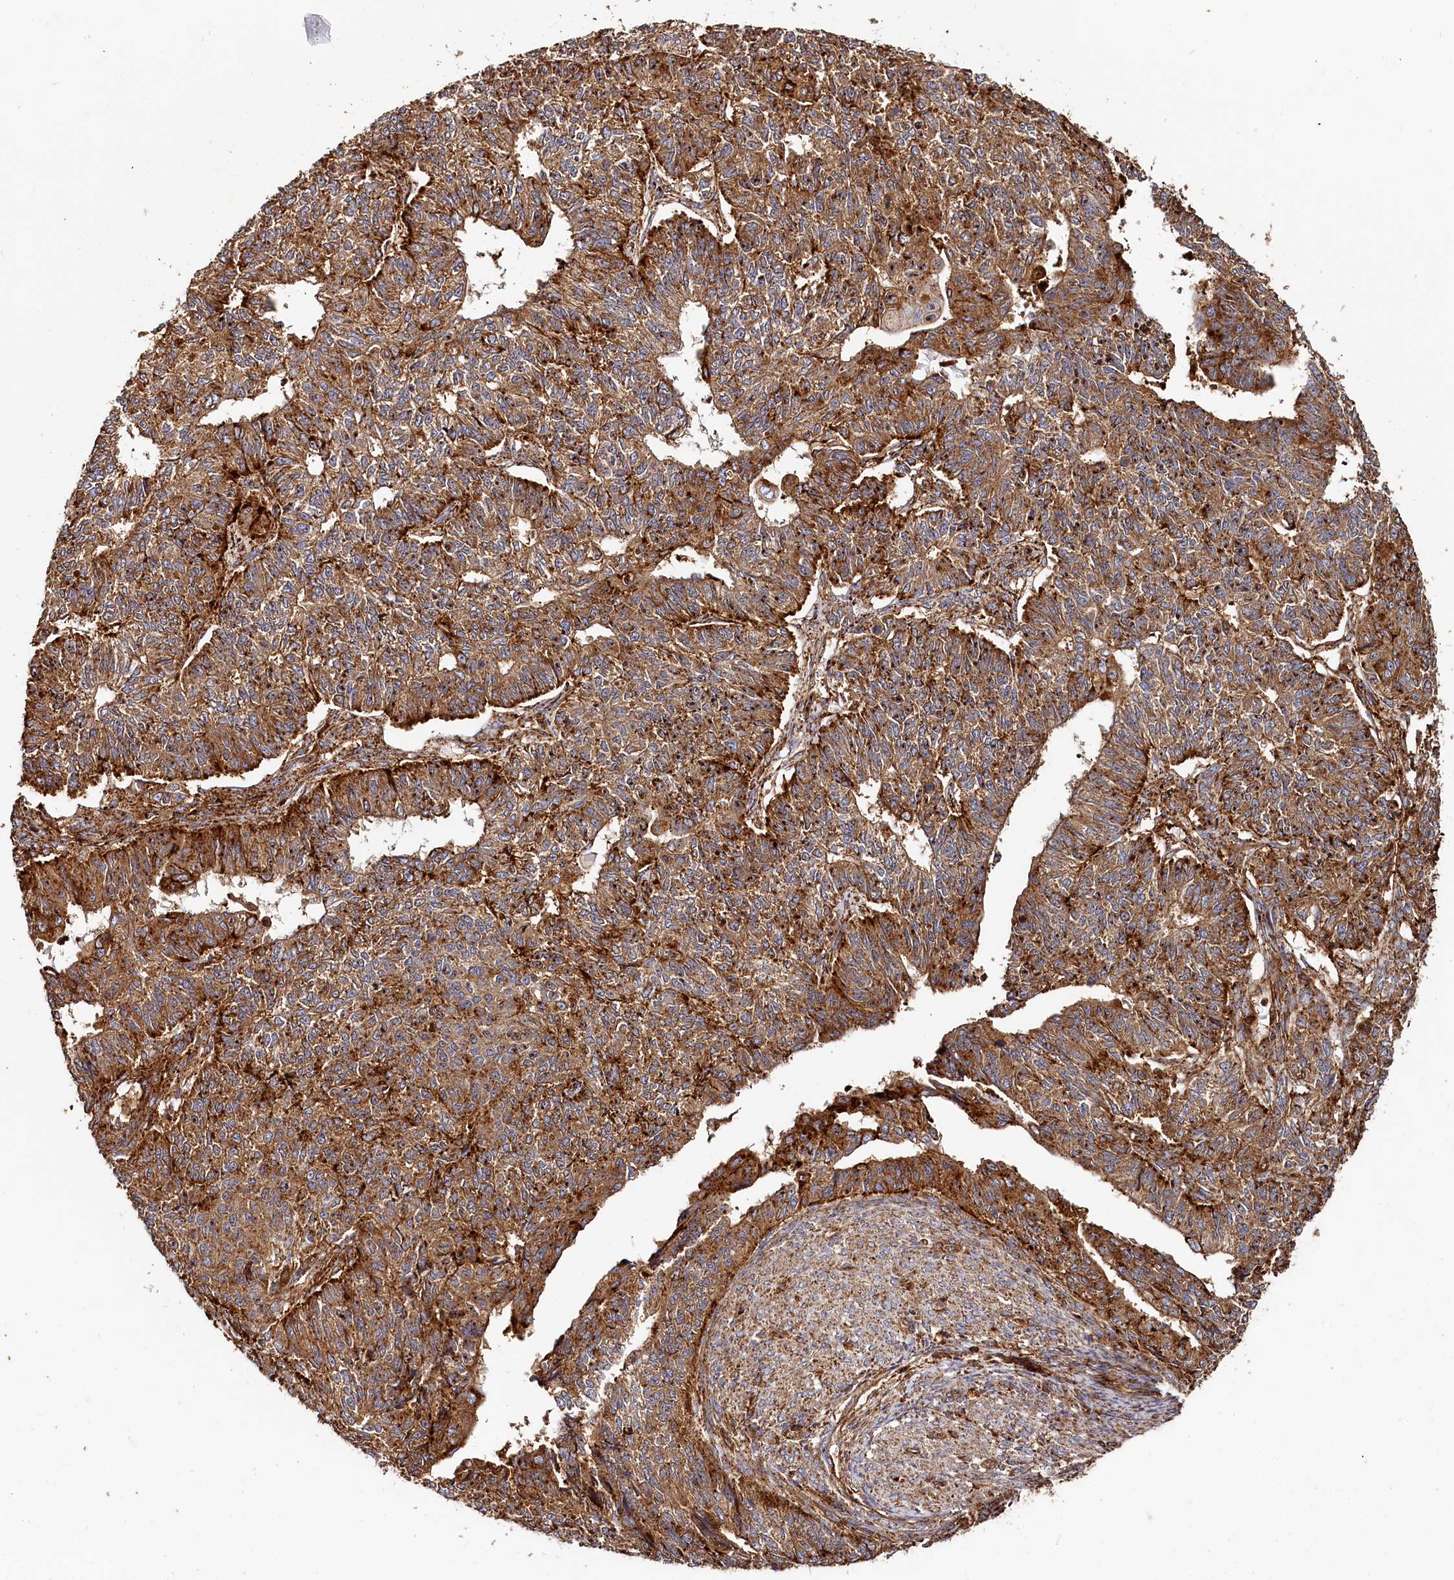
{"staining": {"intensity": "strong", "quantity": ">75%", "location": "cytoplasmic/membranous"}, "tissue": "endometrial cancer", "cell_type": "Tumor cells", "image_type": "cancer", "snomed": [{"axis": "morphology", "description": "Adenocarcinoma, NOS"}, {"axis": "topography", "description": "Endometrium"}], "caption": "DAB (3,3'-diaminobenzidine) immunohistochemical staining of endometrial cancer (adenocarcinoma) demonstrates strong cytoplasmic/membranous protein expression in about >75% of tumor cells.", "gene": "WDR73", "patient": {"sex": "female", "age": 32}}